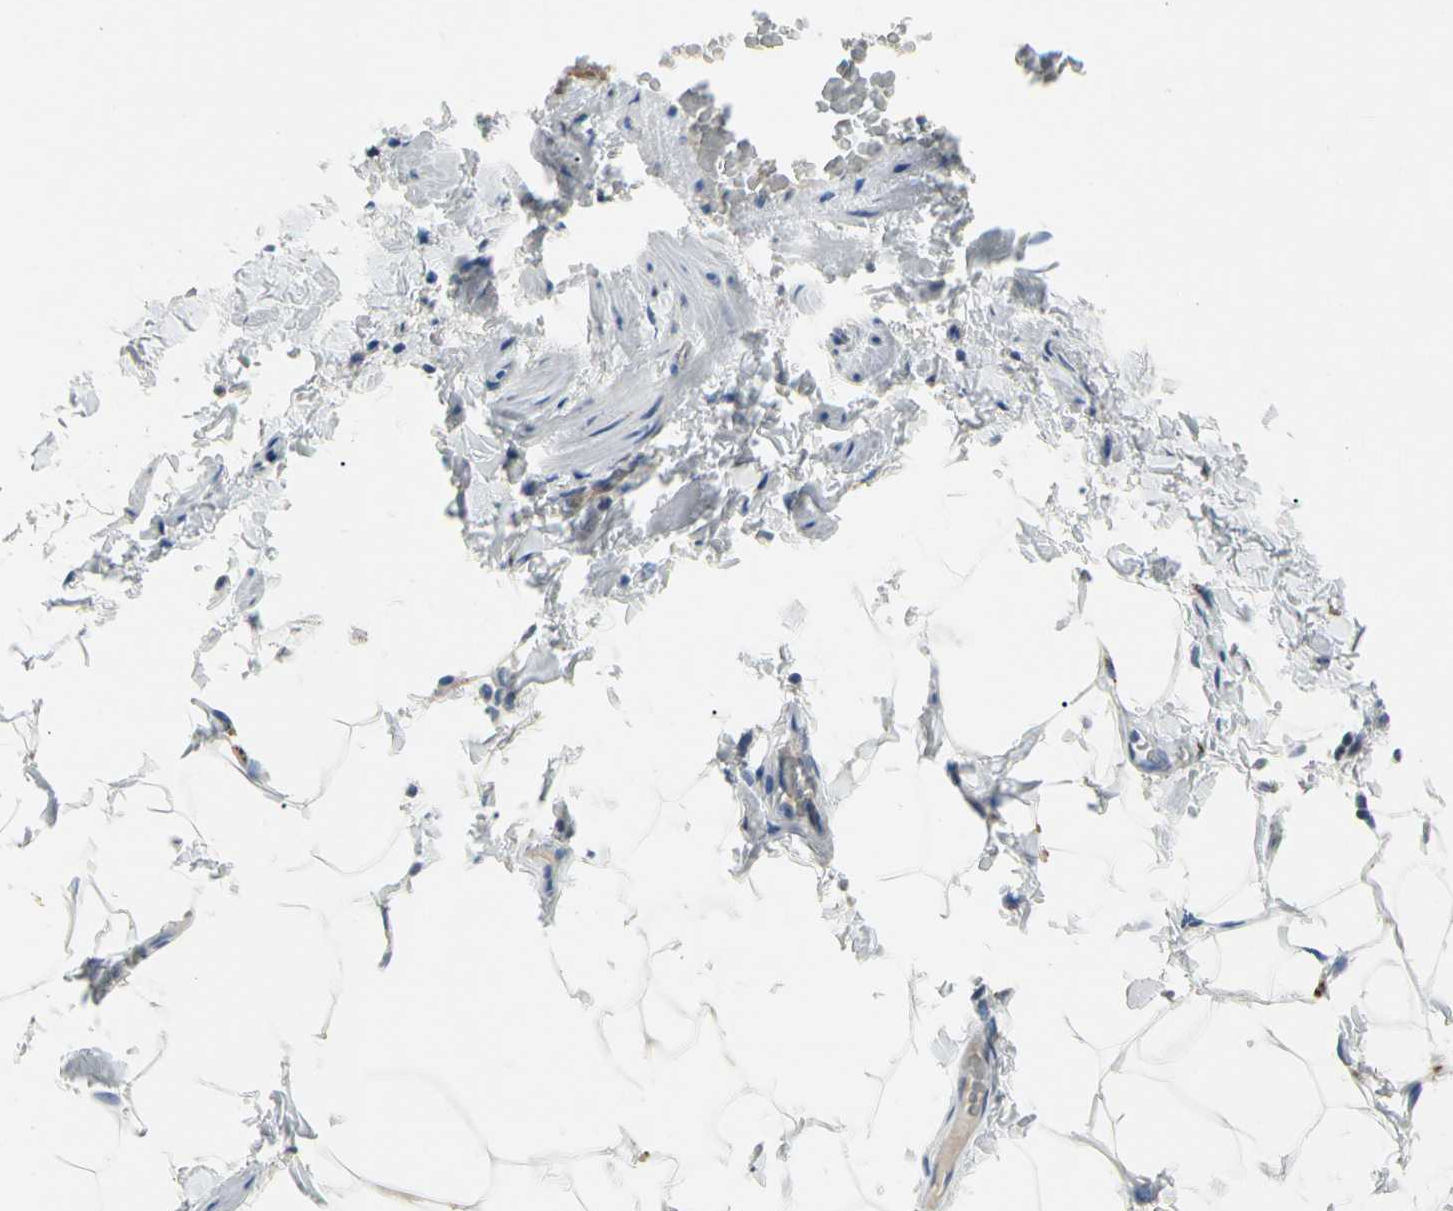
{"staining": {"intensity": "negative", "quantity": "none", "location": "none"}, "tissue": "adipose tissue", "cell_type": "Adipocytes", "image_type": "normal", "snomed": [{"axis": "morphology", "description": "Normal tissue, NOS"}, {"axis": "topography", "description": "Vascular tissue"}], "caption": "High power microscopy histopathology image of an immunohistochemistry image of benign adipose tissue, revealing no significant expression in adipocytes.", "gene": "RETSAT", "patient": {"sex": "male", "age": 41}}